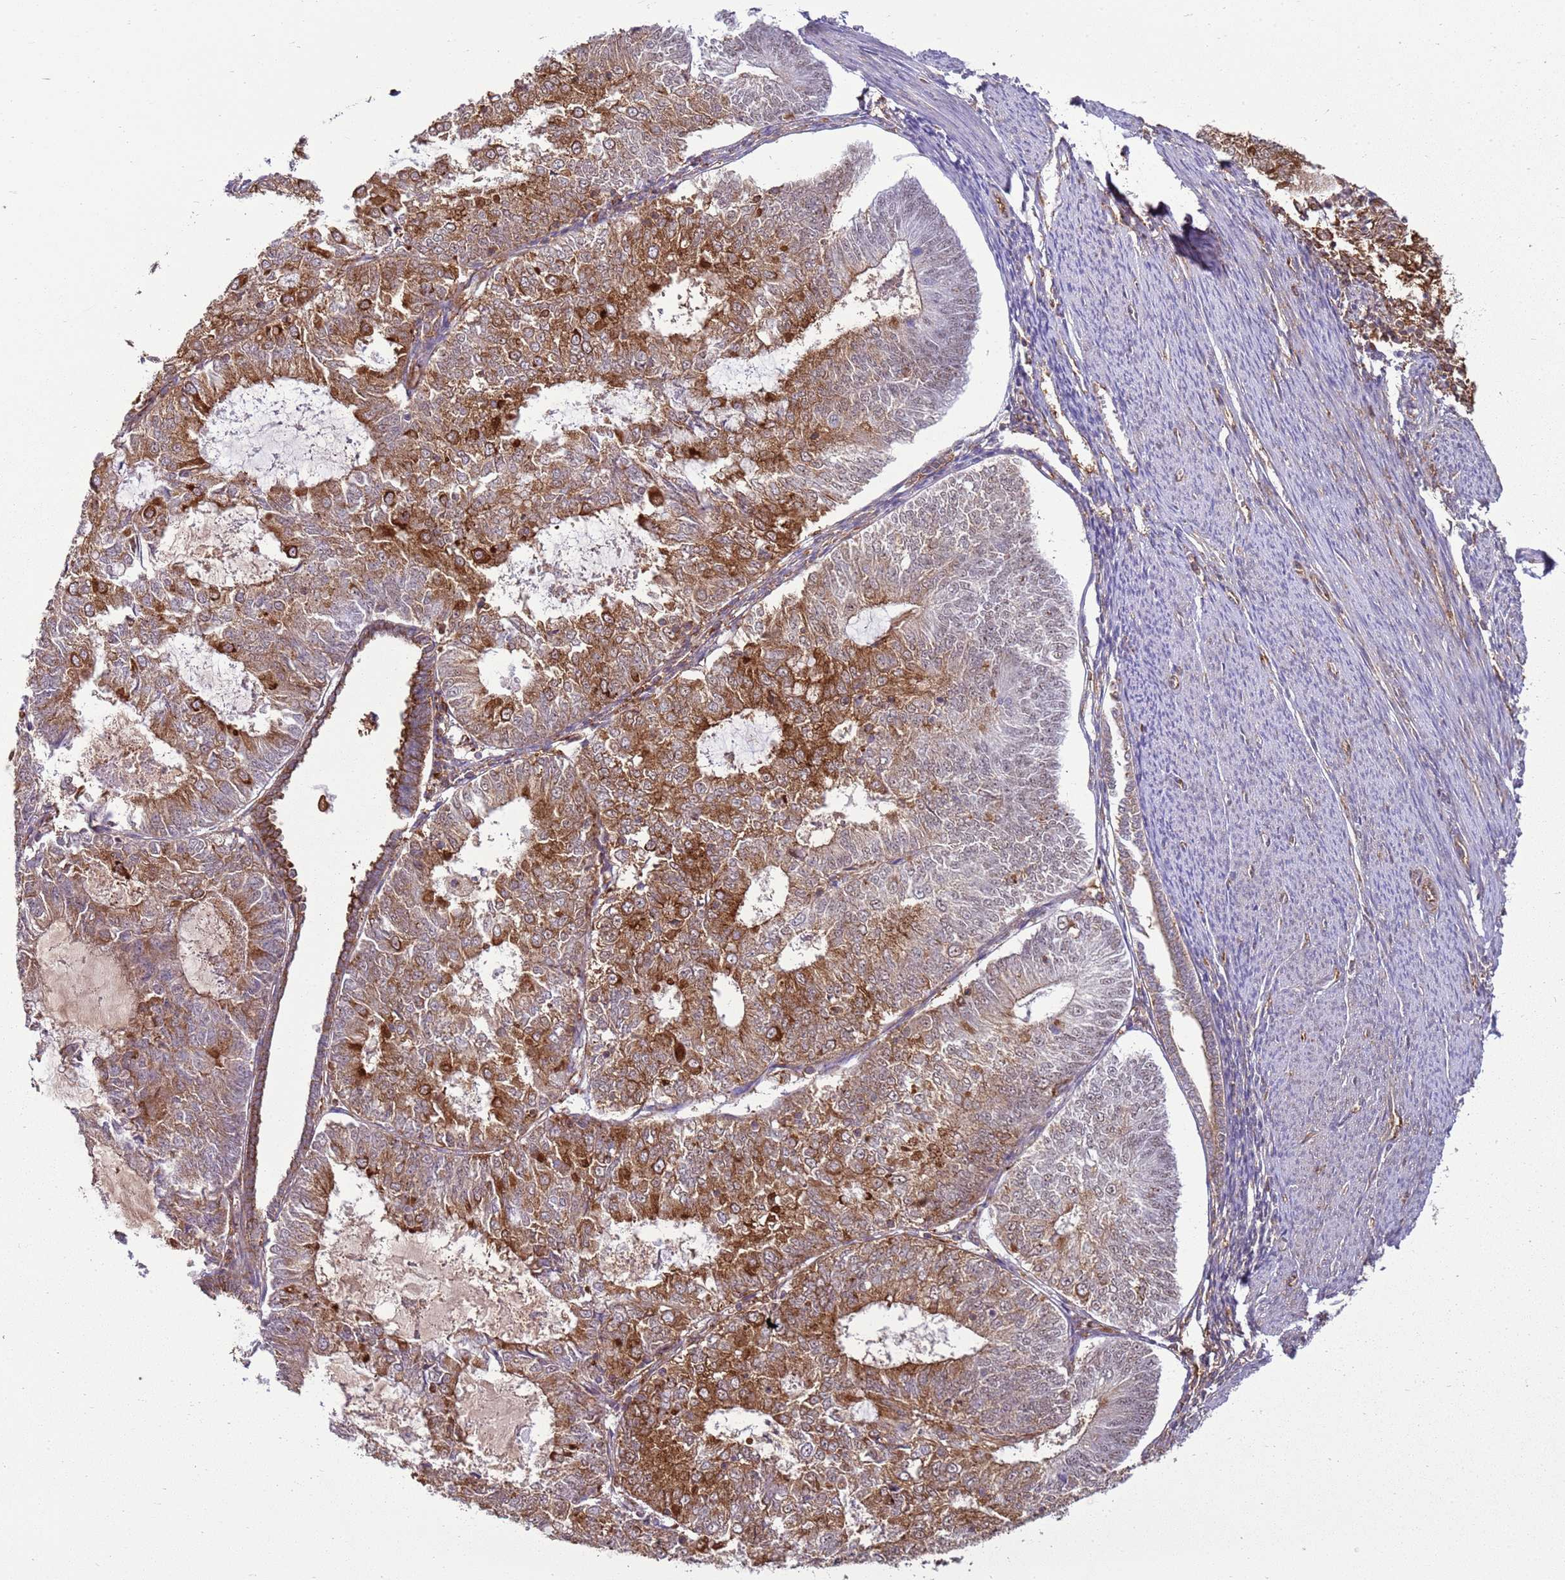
{"staining": {"intensity": "strong", "quantity": ">75%", "location": "cytoplasmic/membranous"}, "tissue": "endometrial cancer", "cell_type": "Tumor cells", "image_type": "cancer", "snomed": [{"axis": "morphology", "description": "Adenocarcinoma, NOS"}, {"axis": "topography", "description": "Endometrium"}], "caption": "A high amount of strong cytoplasmic/membranous expression is seen in approximately >75% of tumor cells in adenocarcinoma (endometrial) tissue.", "gene": "GABRE", "patient": {"sex": "female", "age": 57}}